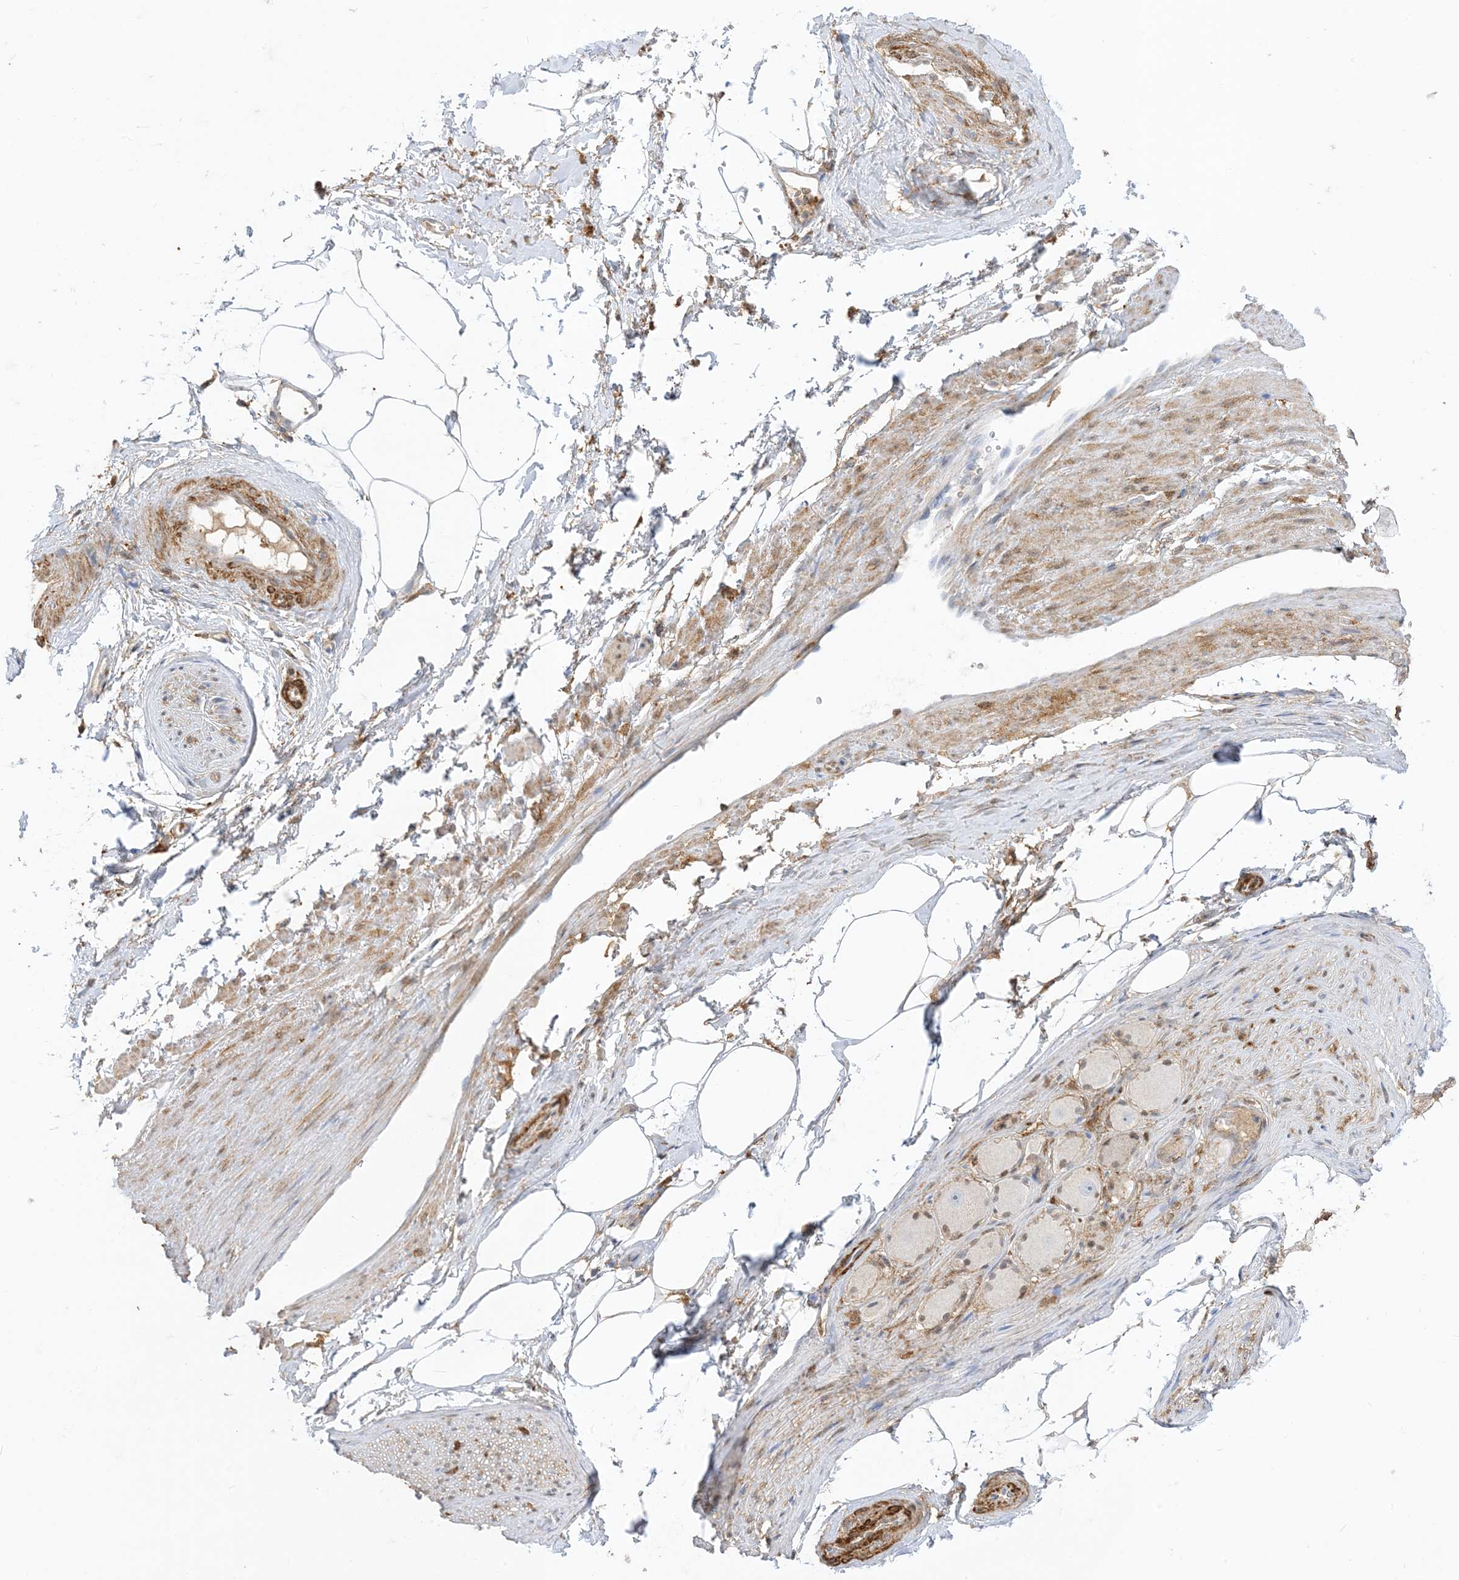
{"staining": {"intensity": "weak", "quantity": "25%-75%", "location": "cytoplasmic/membranous"}, "tissue": "adipose tissue", "cell_type": "Adipocytes", "image_type": "normal", "snomed": [{"axis": "morphology", "description": "Normal tissue, NOS"}, {"axis": "morphology", "description": "Adenocarcinoma, Low grade"}, {"axis": "topography", "description": "Prostate"}, {"axis": "topography", "description": "Peripheral nerve tissue"}], "caption": "A histopathology image showing weak cytoplasmic/membranous expression in approximately 25%-75% of adipocytes in unremarkable adipose tissue, as visualized by brown immunohistochemical staining.", "gene": "GSN", "patient": {"sex": "male", "age": 63}}